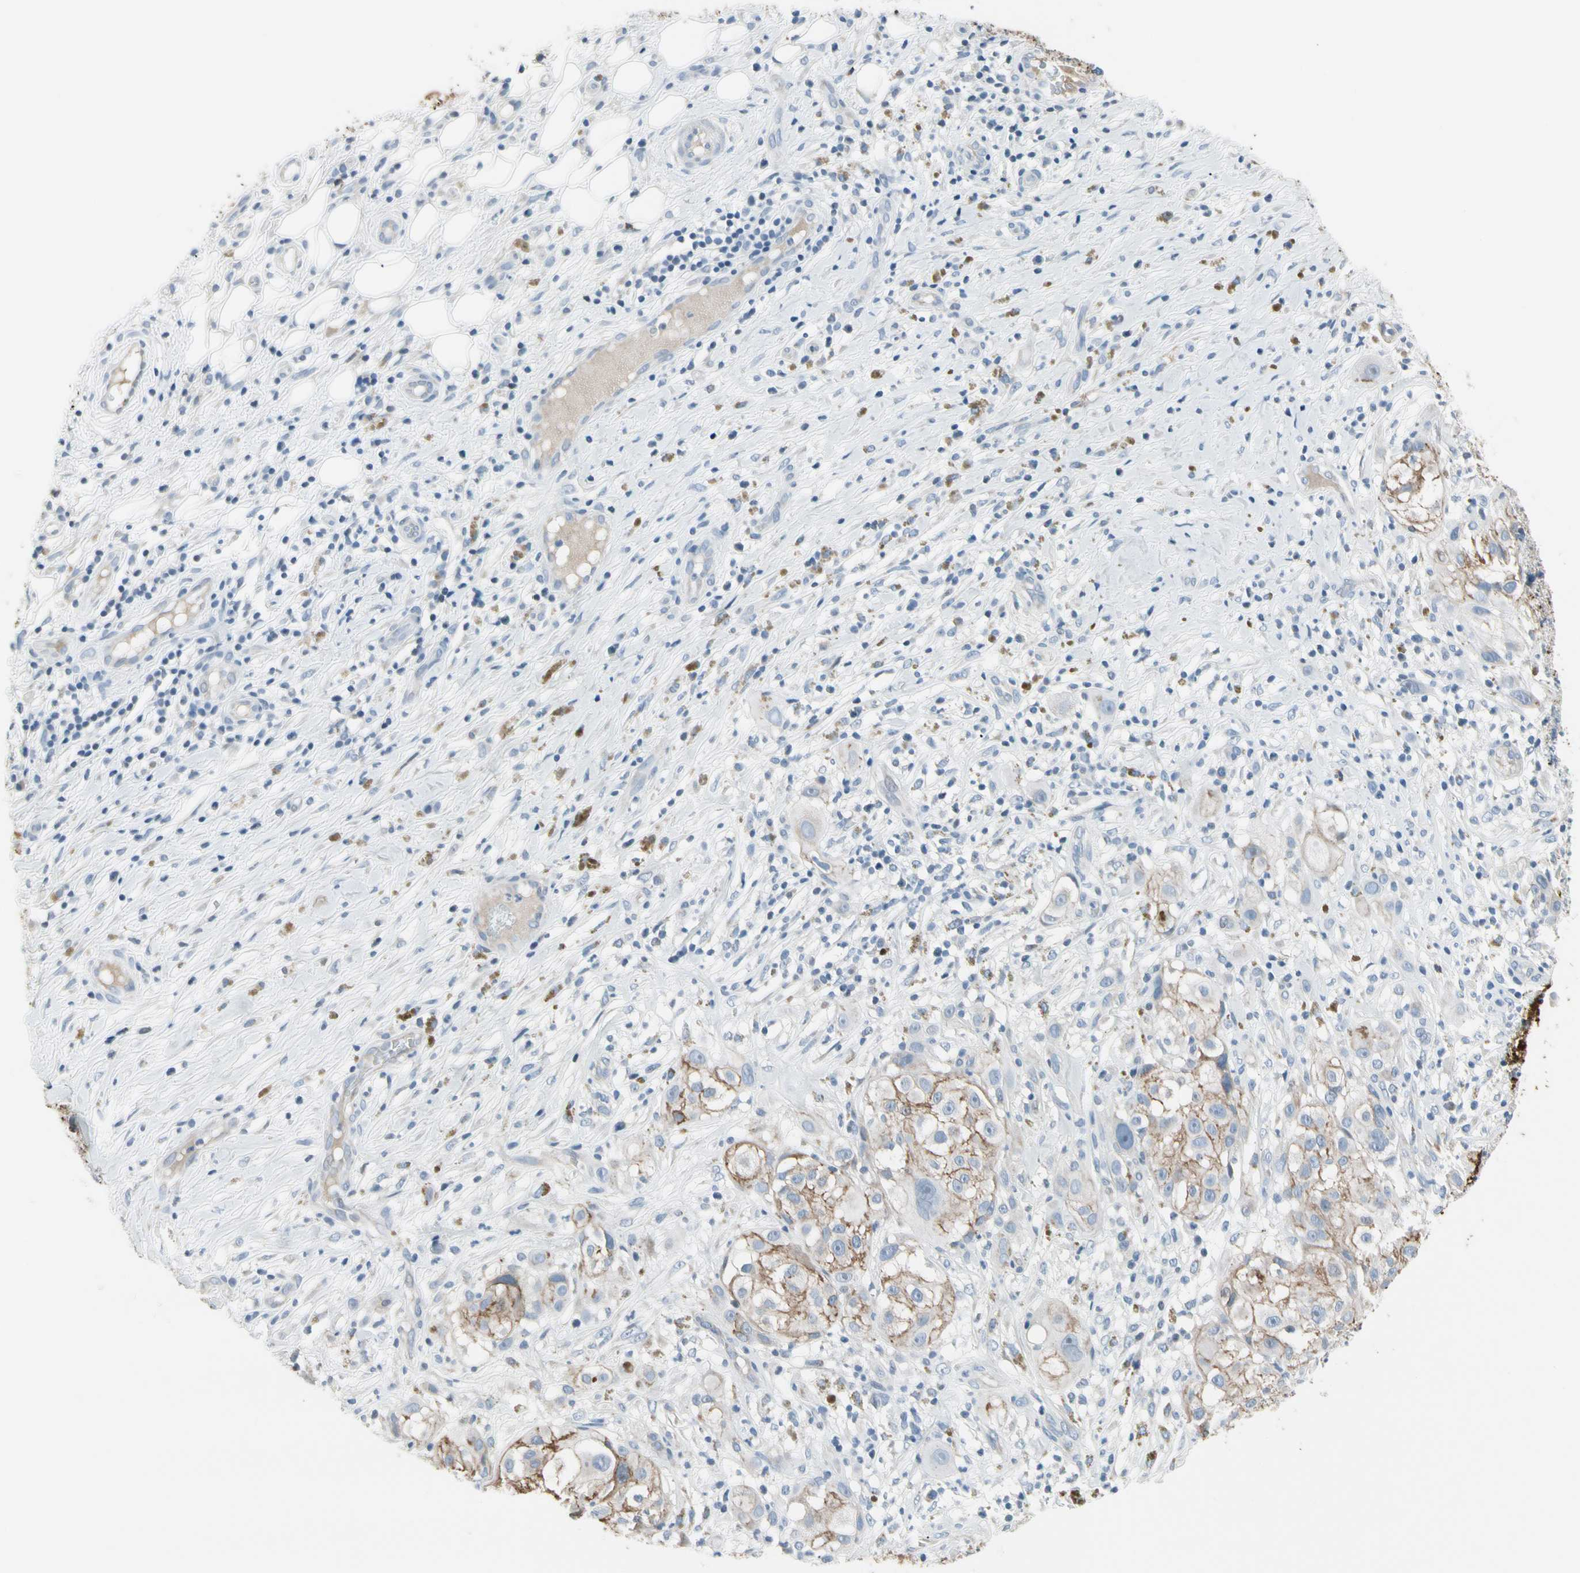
{"staining": {"intensity": "moderate", "quantity": ">75%", "location": "cytoplasmic/membranous"}, "tissue": "melanoma", "cell_type": "Tumor cells", "image_type": "cancer", "snomed": [{"axis": "morphology", "description": "Necrosis, NOS"}, {"axis": "morphology", "description": "Malignant melanoma, NOS"}, {"axis": "topography", "description": "Skin"}], "caption": "A medium amount of moderate cytoplasmic/membranous expression is seen in approximately >75% of tumor cells in melanoma tissue.", "gene": "PIGR", "patient": {"sex": "female", "age": 87}}